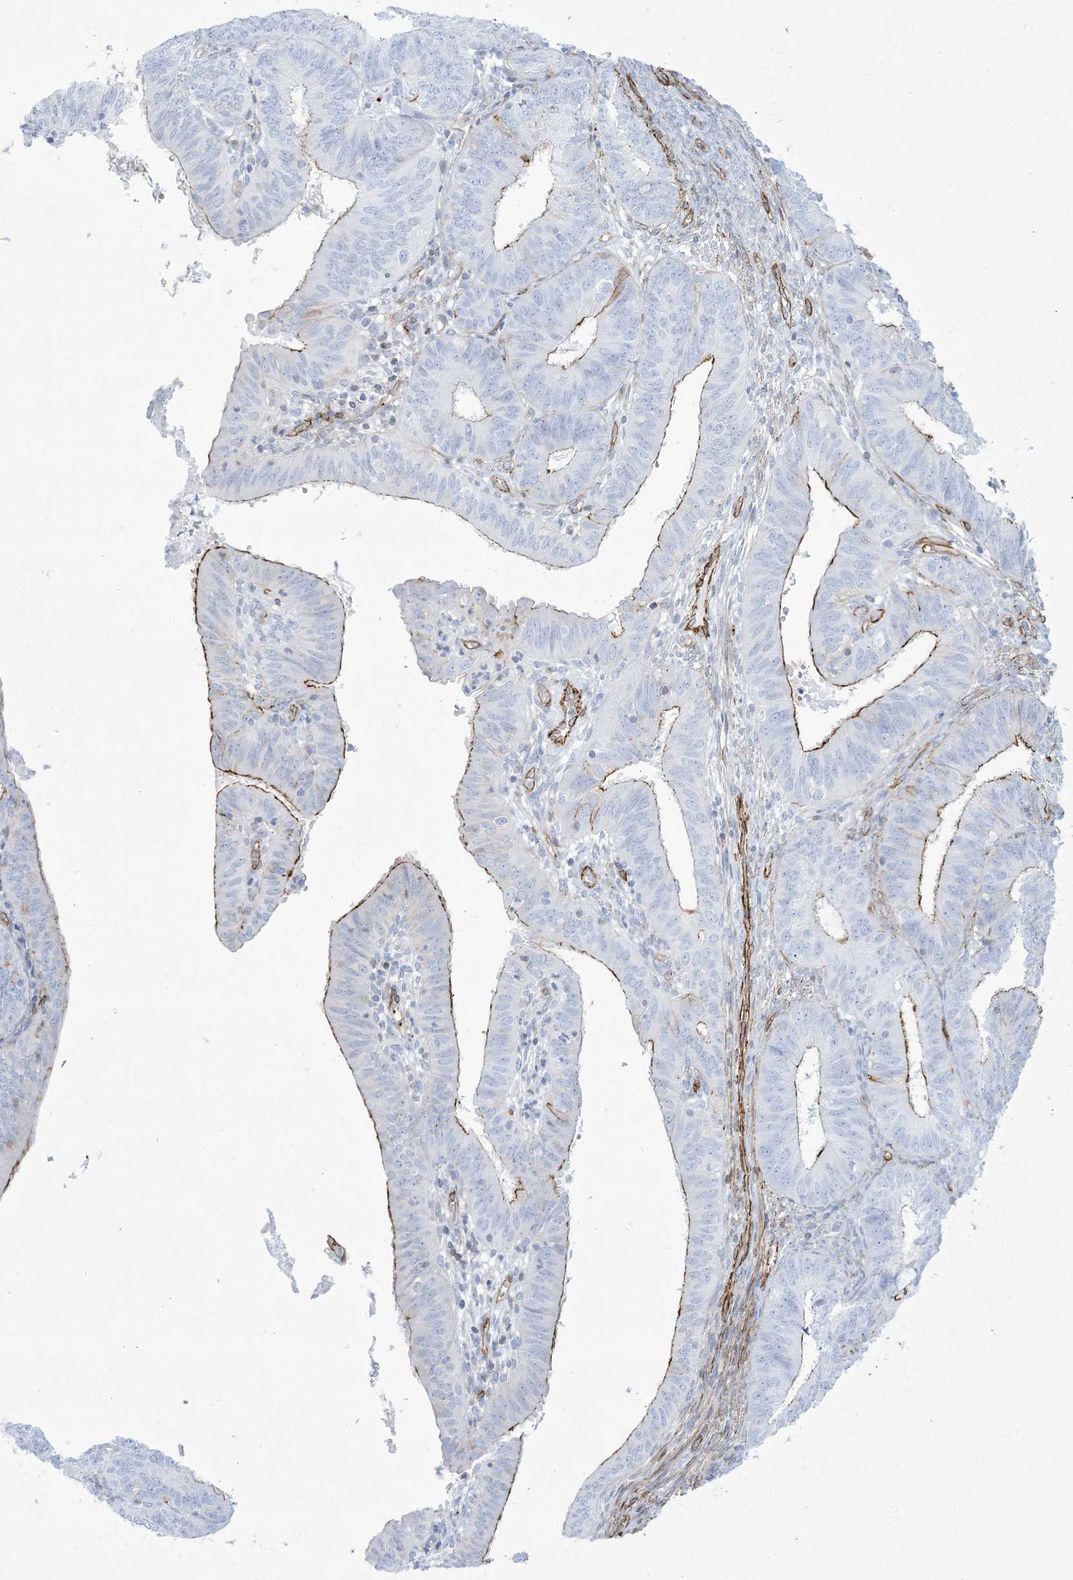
{"staining": {"intensity": "strong", "quantity": "<25%", "location": "cytoplasmic/membranous"}, "tissue": "endometrial cancer", "cell_type": "Tumor cells", "image_type": "cancer", "snomed": [{"axis": "morphology", "description": "Adenocarcinoma, NOS"}, {"axis": "topography", "description": "Endometrium"}], "caption": "Strong cytoplasmic/membranous expression for a protein is identified in about <25% of tumor cells of endometrial adenocarcinoma using immunohistochemistry.", "gene": "B3GNT7", "patient": {"sex": "female", "age": 51}}